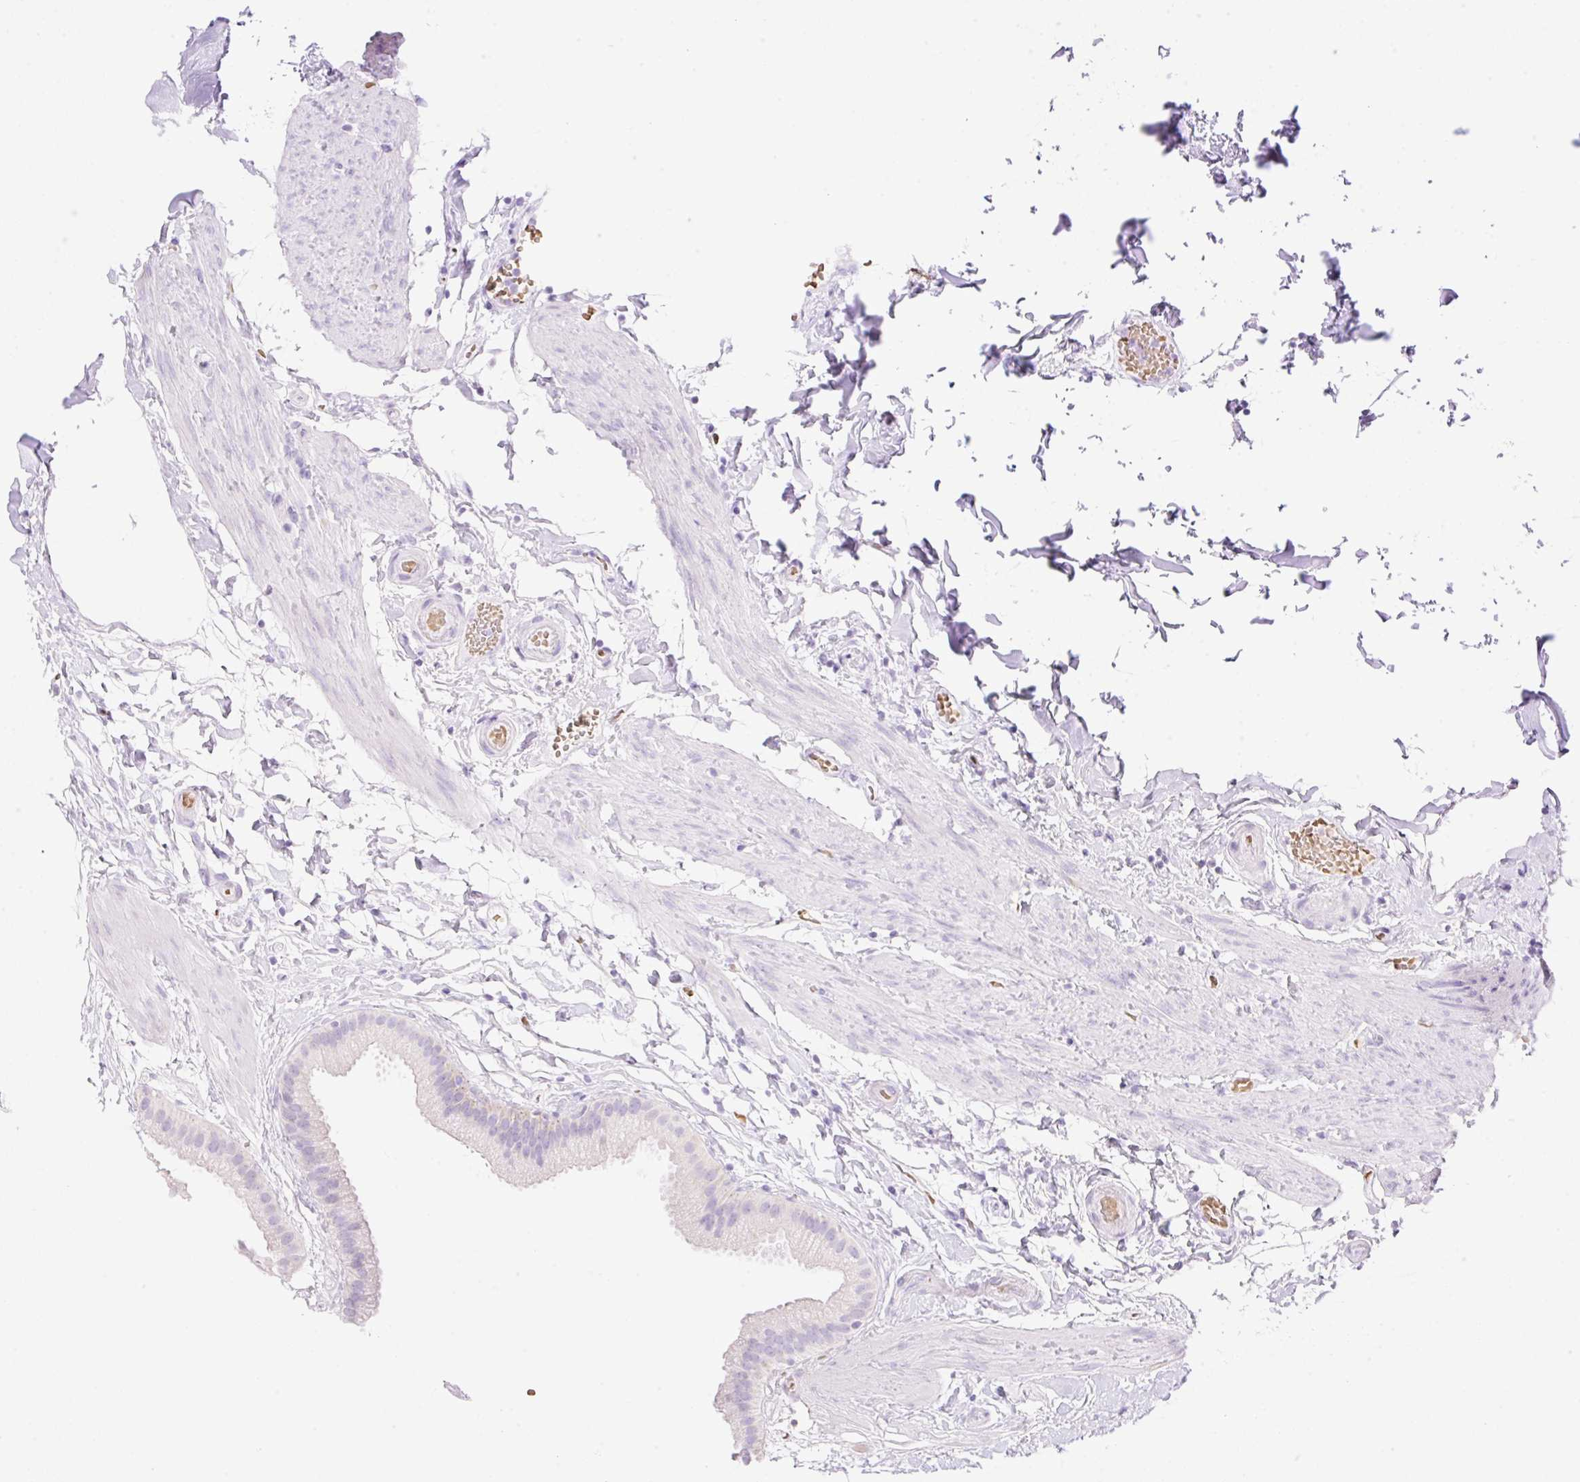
{"staining": {"intensity": "negative", "quantity": "none", "location": "none"}, "tissue": "gallbladder", "cell_type": "Glandular cells", "image_type": "normal", "snomed": [{"axis": "morphology", "description": "Normal tissue, NOS"}, {"axis": "topography", "description": "Gallbladder"}], "caption": "An immunohistochemistry (IHC) image of unremarkable gallbladder is shown. There is no staining in glandular cells of gallbladder. (DAB (3,3'-diaminobenzidine) immunohistochemistry (IHC) with hematoxylin counter stain).", "gene": "CDX1", "patient": {"sex": "female", "age": 63}}